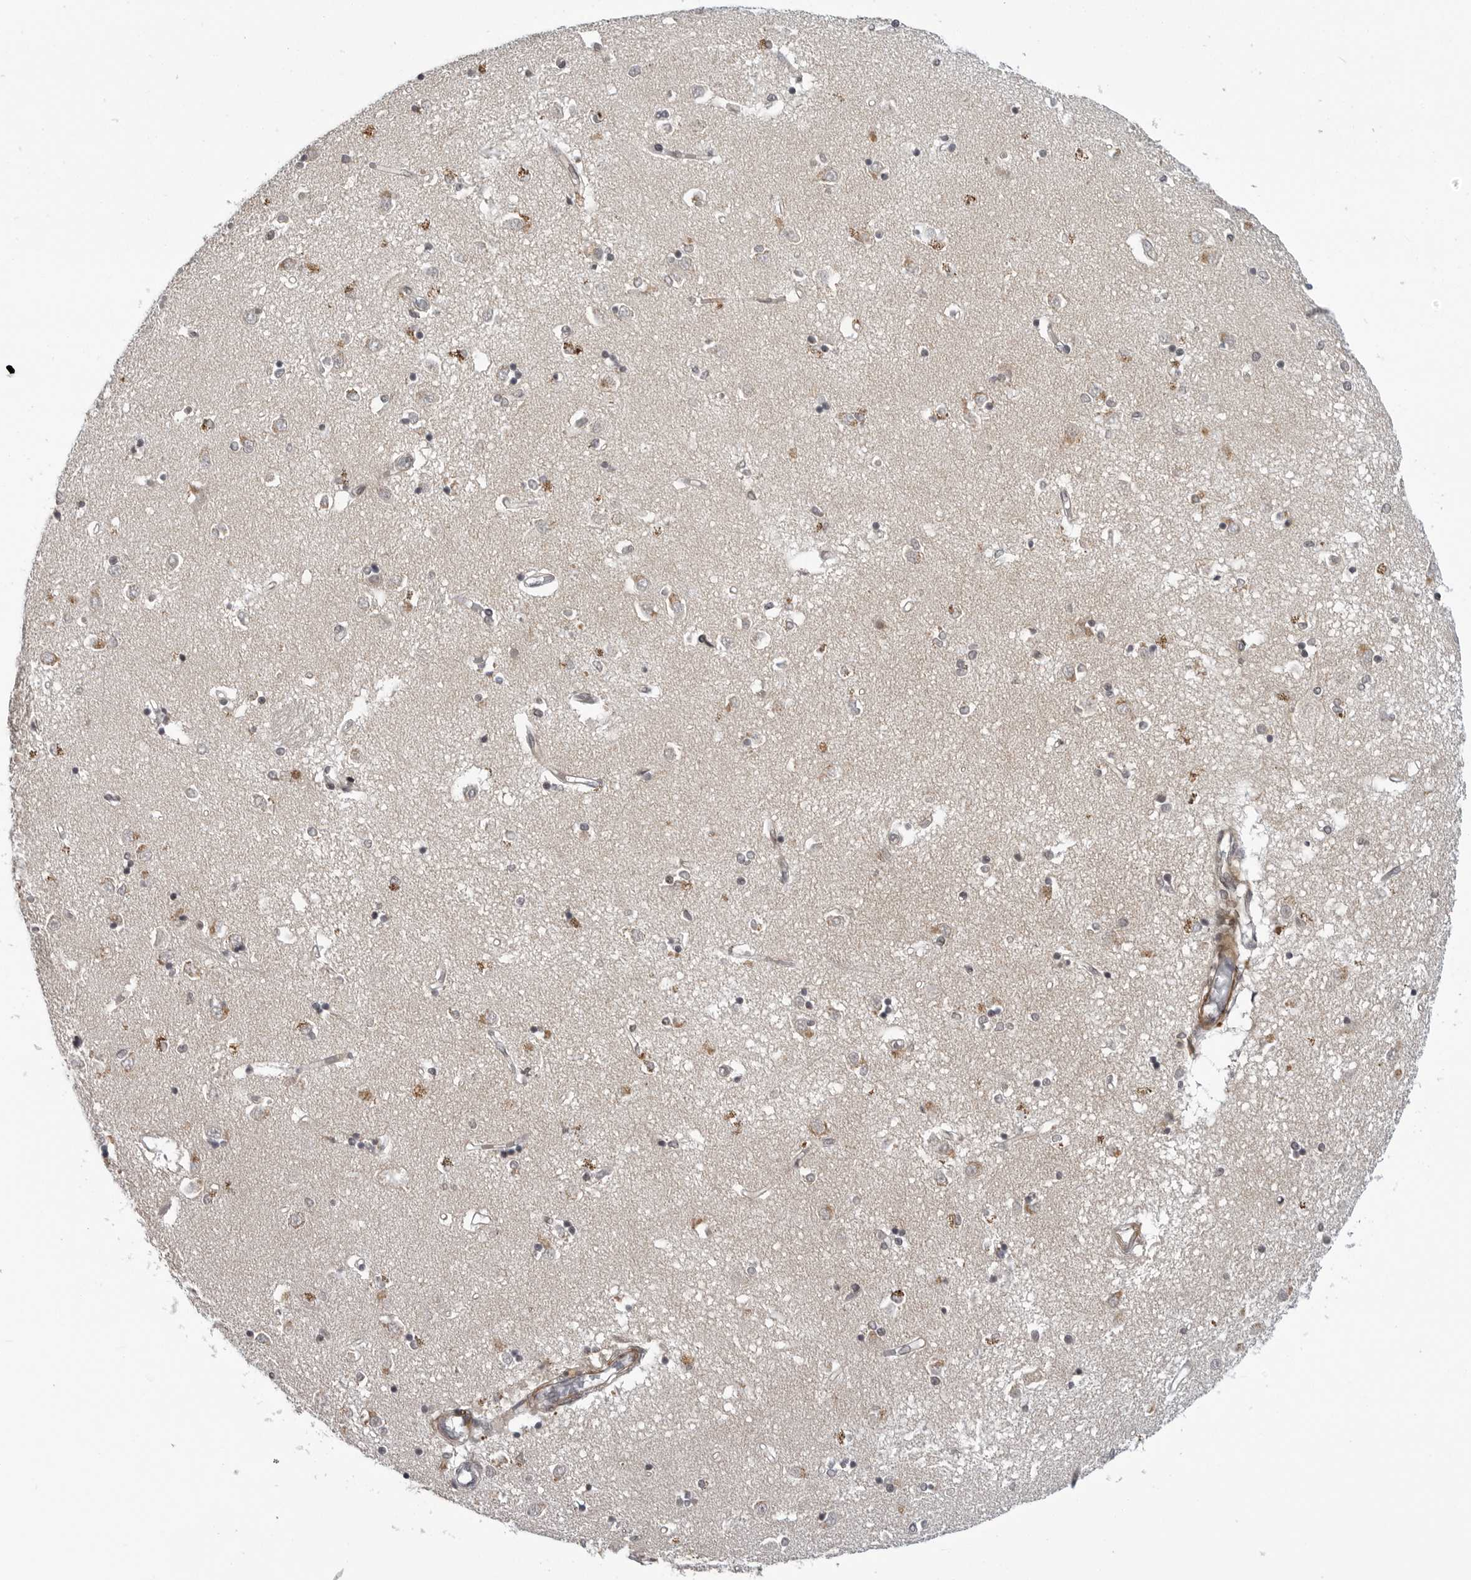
{"staining": {"intensity": "weak", "quantity": "<25%", "location": "cytoplasmic/membranous"}, "tissue": "caudate", "cell_type": "Glial cells", "image_type": "normal", "snomed": [{"axis": "morphology", "description": "Normal tissue, NOS"}, {"axis": "topography", "description": "Lateral ventricle wall"}], "caption": "Immunohistochemistry histopathology image of unremarkable caudate stained for a protein (brown), which demonstrates no expression in glial cells.", "gene": "ADAMTS5", "patient": {"sex": "male", "age": 45}}